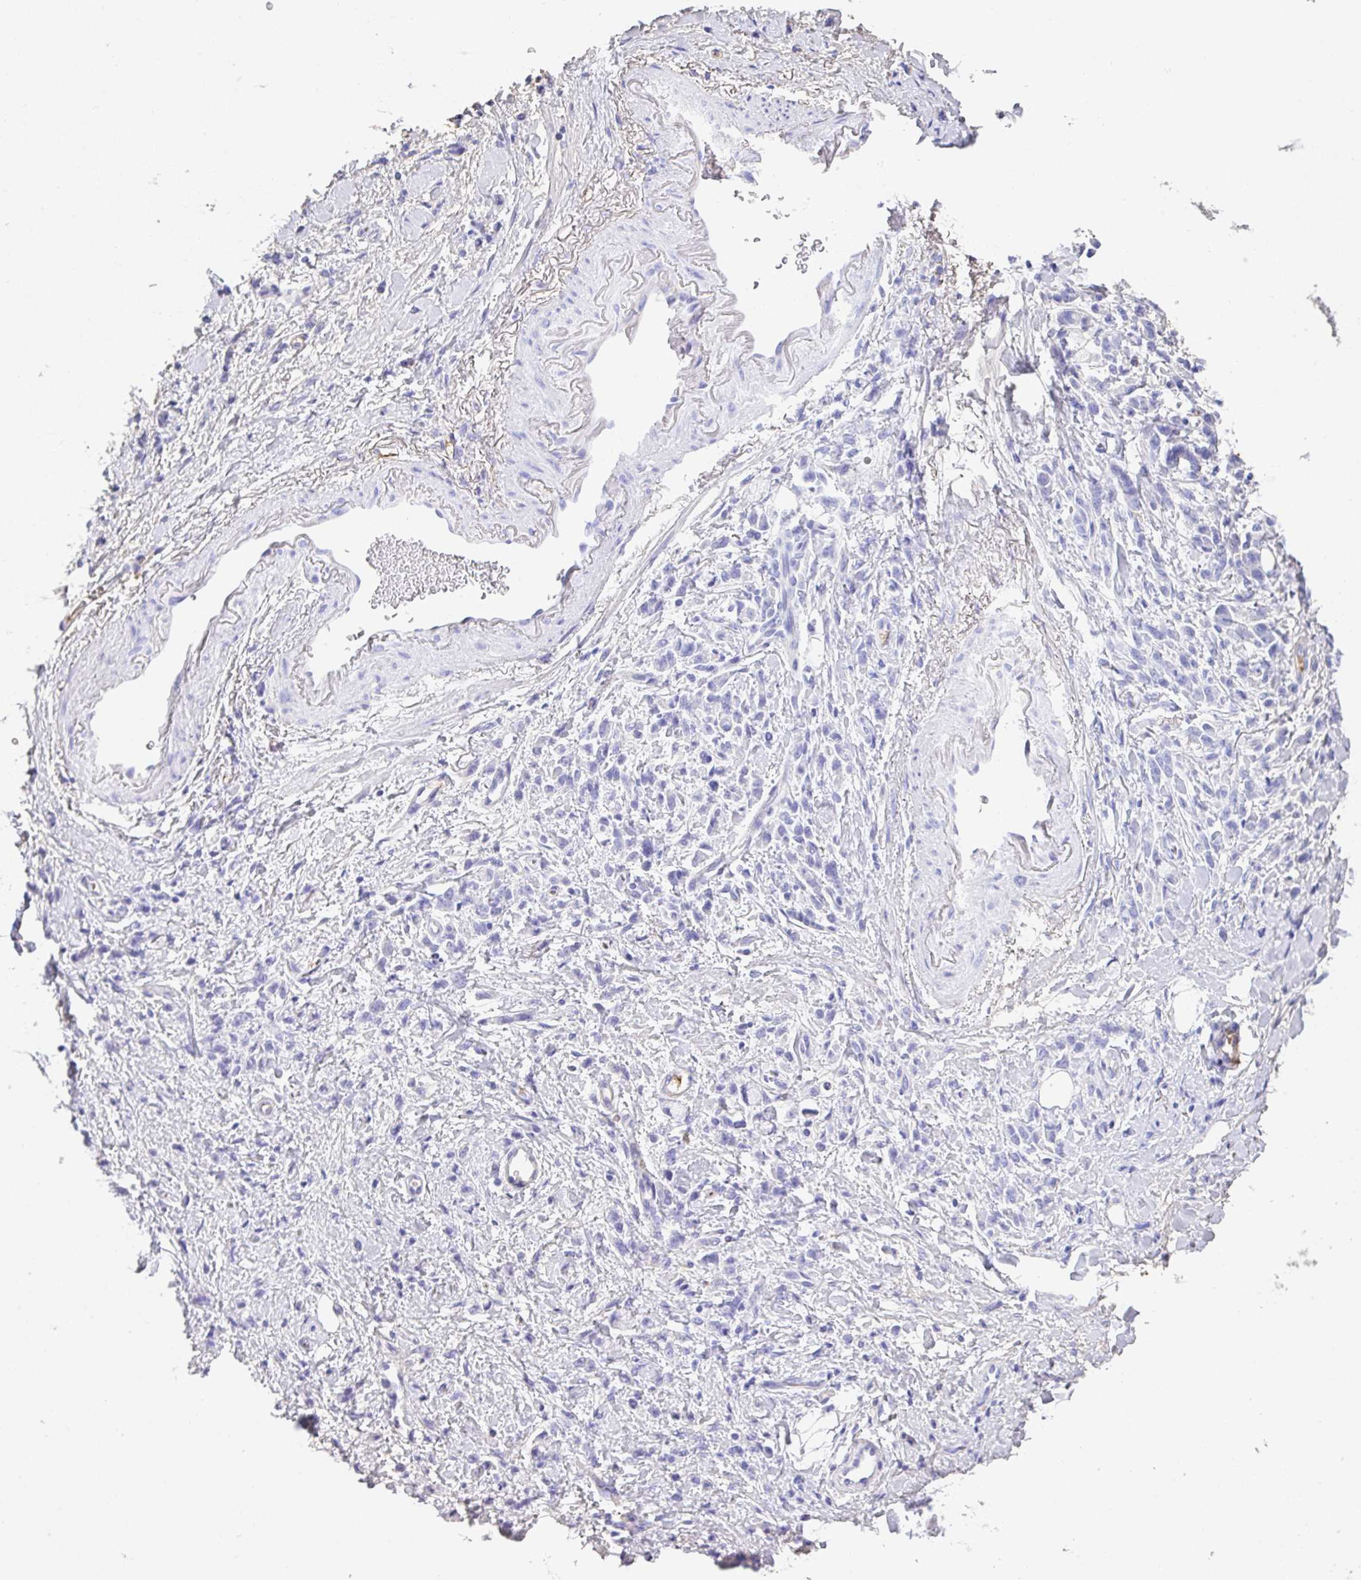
{"staining": {"intensity": "negative", "quantity": "none", "location": "none"}, "tissue": "stomach cancer", "cell_type": "Tumor cells", "image_type": "cancer", "snomed": [{"axis": "morphology", "description": "Adenocarcinoma, NOS"}, {"axis": "topography", "description": "Stomach"}], "caption": "Stomach cancer (adenocarcinoma) stained for a protein using IHC demonstrates no expression tumor cells.", "gene": "HOXC12", "patient": {"sex": "male", "age": 77}}